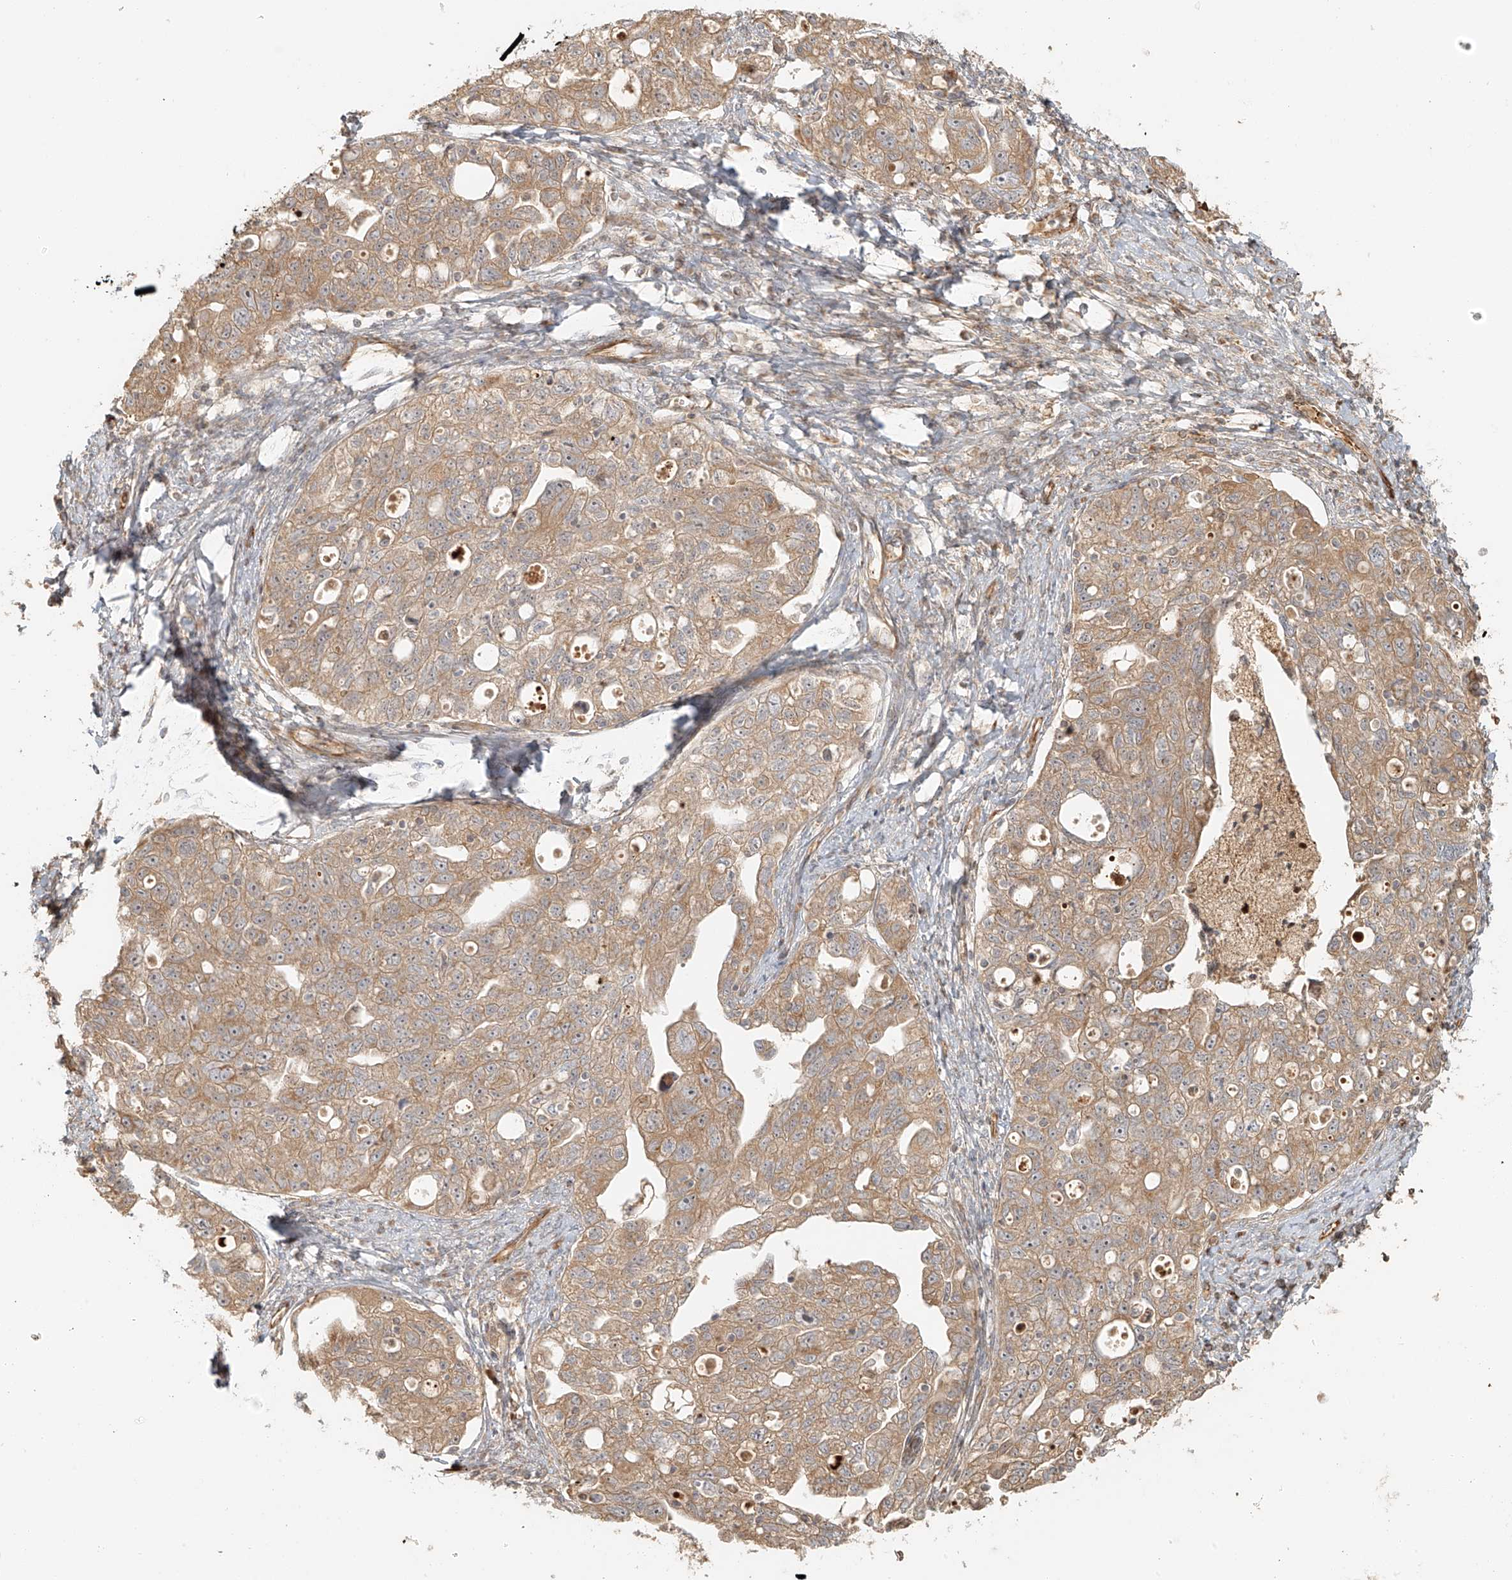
{"staining": {"intensity": "moderate", "quantity": ">75%", "location": "cytoplasmic/membranous"}, "tissue": "ovarian cancer", "cell_type": "Tumor cells", "image_type": "cancer", "snomed": [{"axis": "morphology", "description": "Carcinoma, NOS"}, {"axis": "morphology", "description": "Cystadenocarcinoma, serous, NOS"}, {"axis": "topography", "description": "Ovary"}], "caption": "The immunohistochemical stain labels moderate cytoplasmic/membranous expression in tumor cells of ovarian cancer (carcinoma) tissue. The protein of interest is stained brown, and the nuclei are stained in blue (DAB IHC with brightfield microscopy, high magnification).", "gene": "MIPEP", "patient": {"sex": "female", "age": 69}}